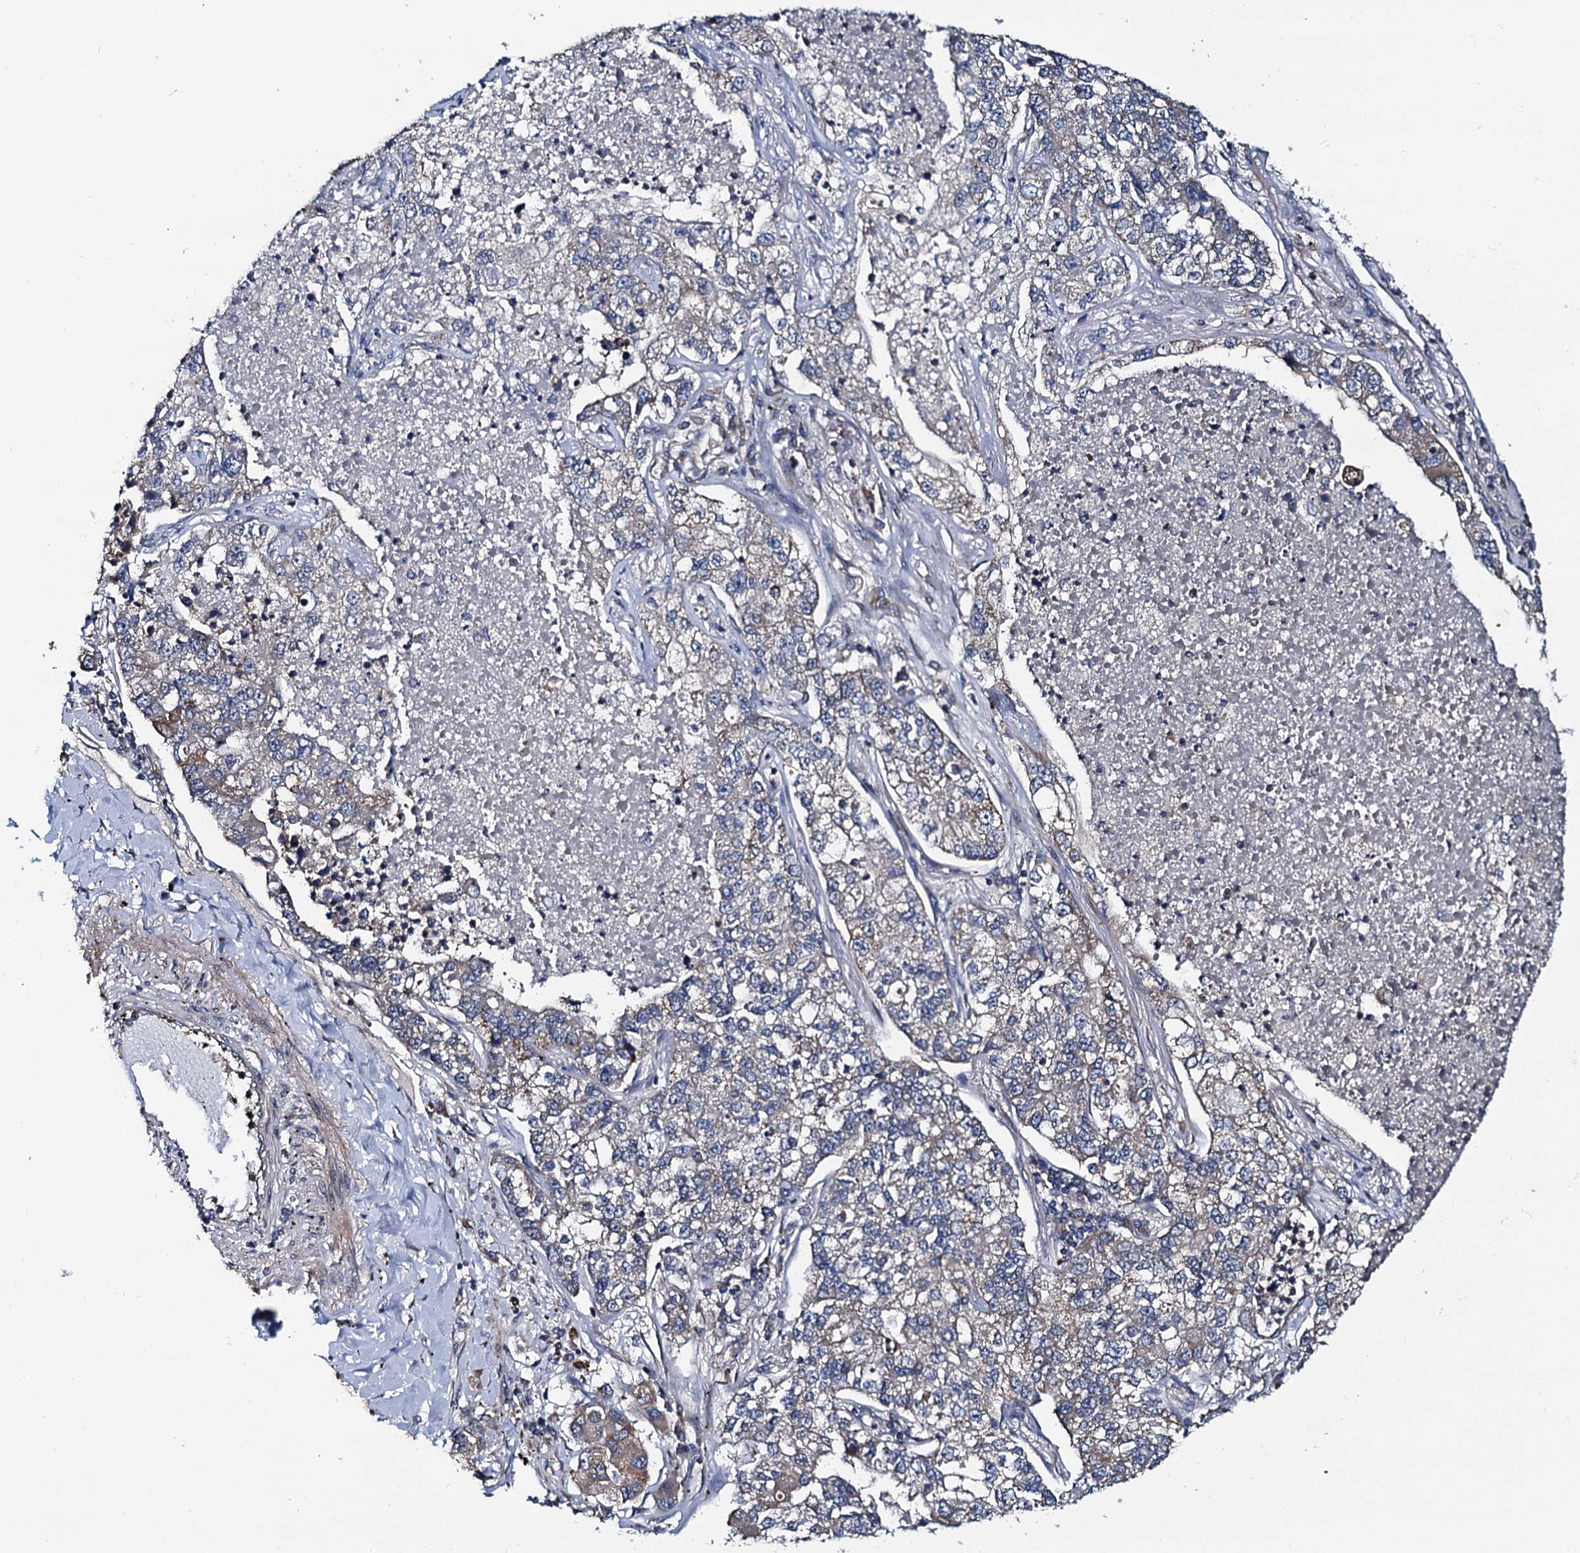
{"staining": {"intensity": "weak", "quantity": "25%-75%", "location": "cytoplasmic/membranous"}, "tissue": "lung cancer", "cell_type": "Tumor cells", "image_type": "cancer", "snomed": [{"axis": "morphology", "description": "Adenocarcinoma, NOS"}, {"axis": "topography", "description": "Lung"}], "caption": "The photomicrograph shows immunohistochemical staining of adenocarcinoma (lung). There is weak cytoplasmic/membranous expression is appreciated in about 25%-75% of tumor cells. Ihc stains the protein of interest in brown and the nuclei are stained blue.", "gene": "NEK1", "patient": {"sex": "male", "age": 49}}